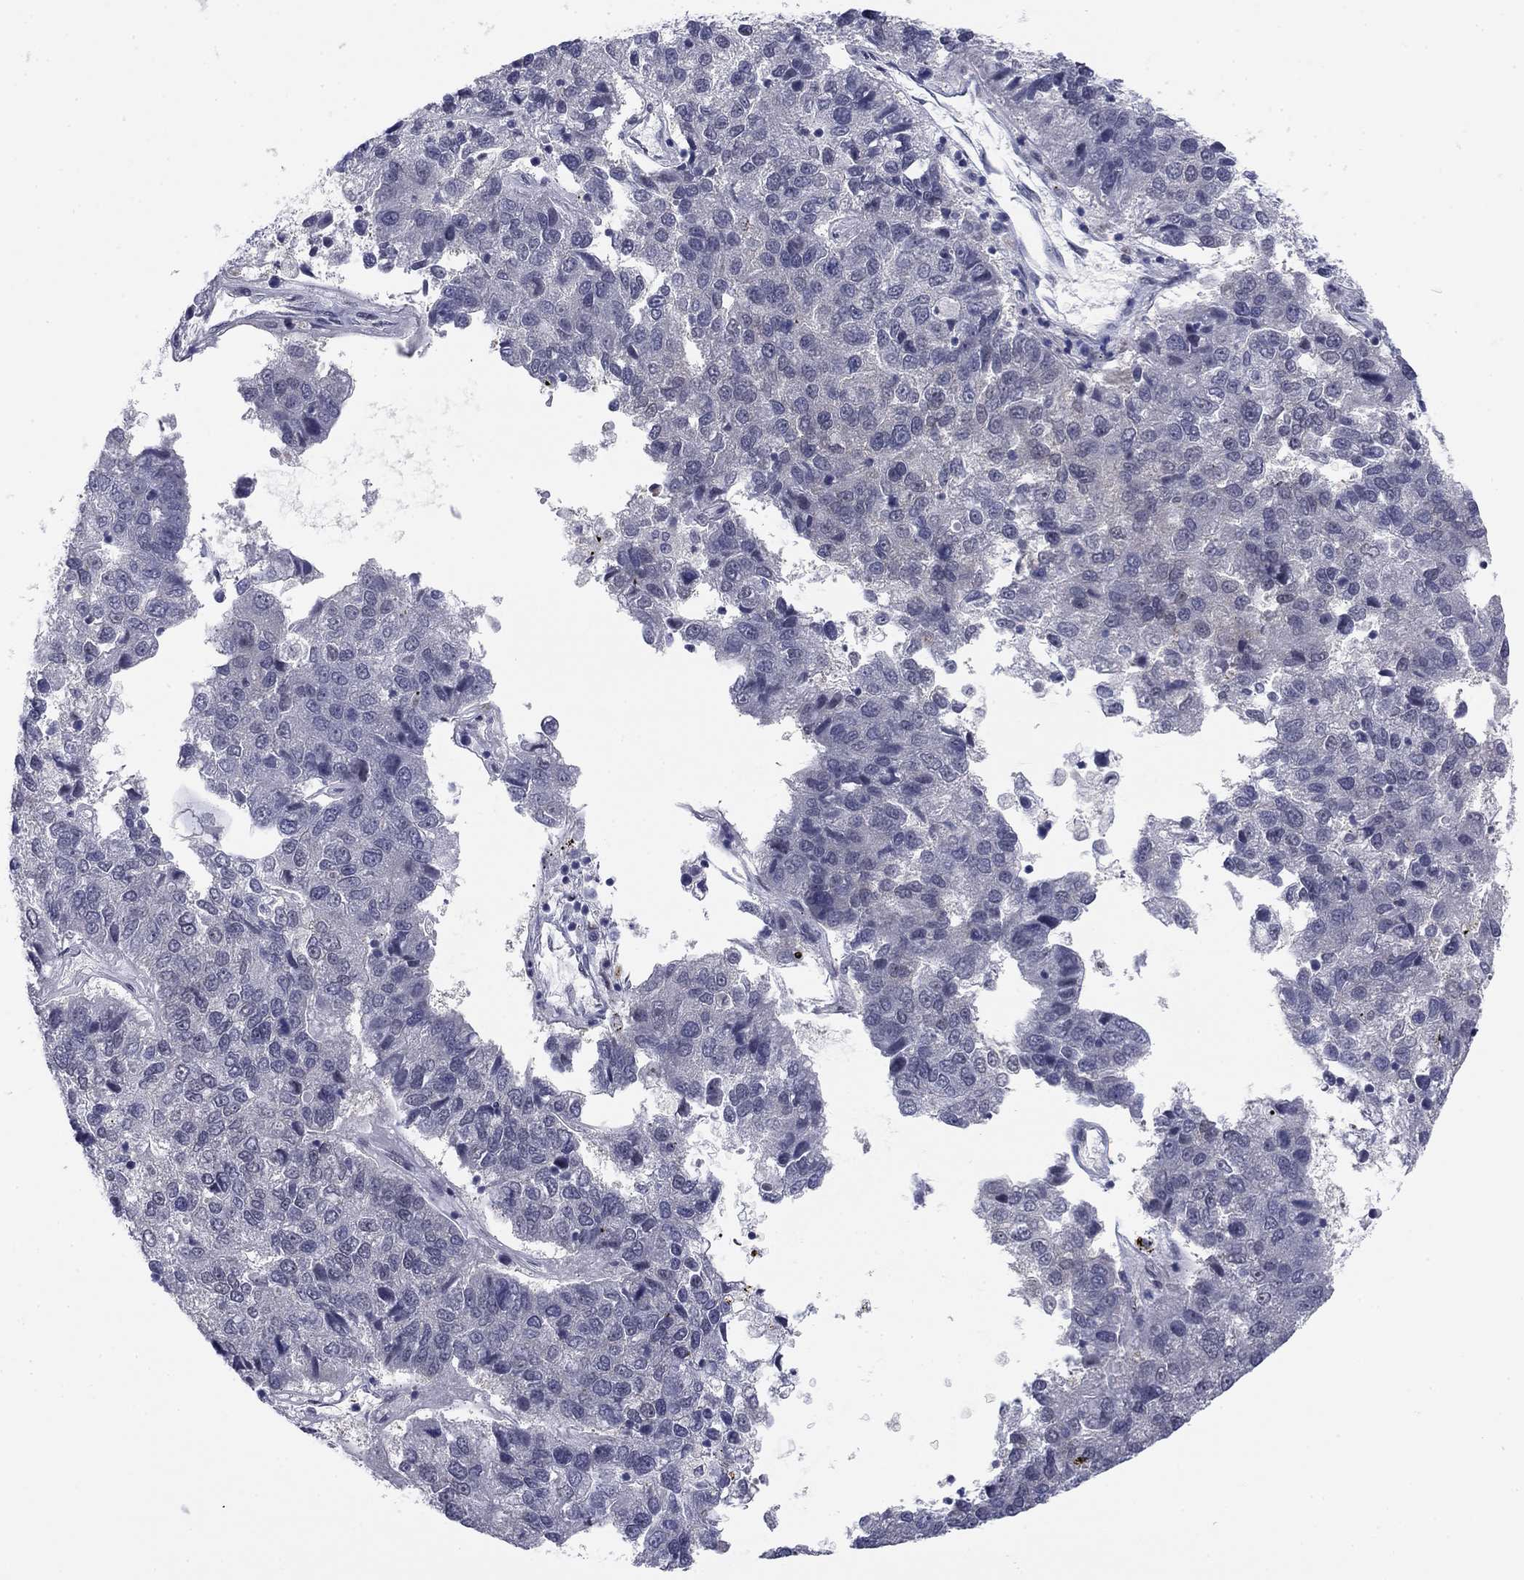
{"staining": {"intensity": "negative", "quantity": "none", "location": "none"}, "tissue": "pancreatic cancer", "cell_type": "Tumor cells", "image_type": "cancer", "snomed": [{"axis": "morphology", "description": "Adenocarcinoma, NOS"}, {"axis": "topography", "description": "Pancreas"}], "caption": "DAB immunohistochemical staining of human pancreatic adenocarcinoma exhibits no significant staining in tumor cells.", "gene": "TIGD4", "patient": {"sex": "female", "age": 61}}